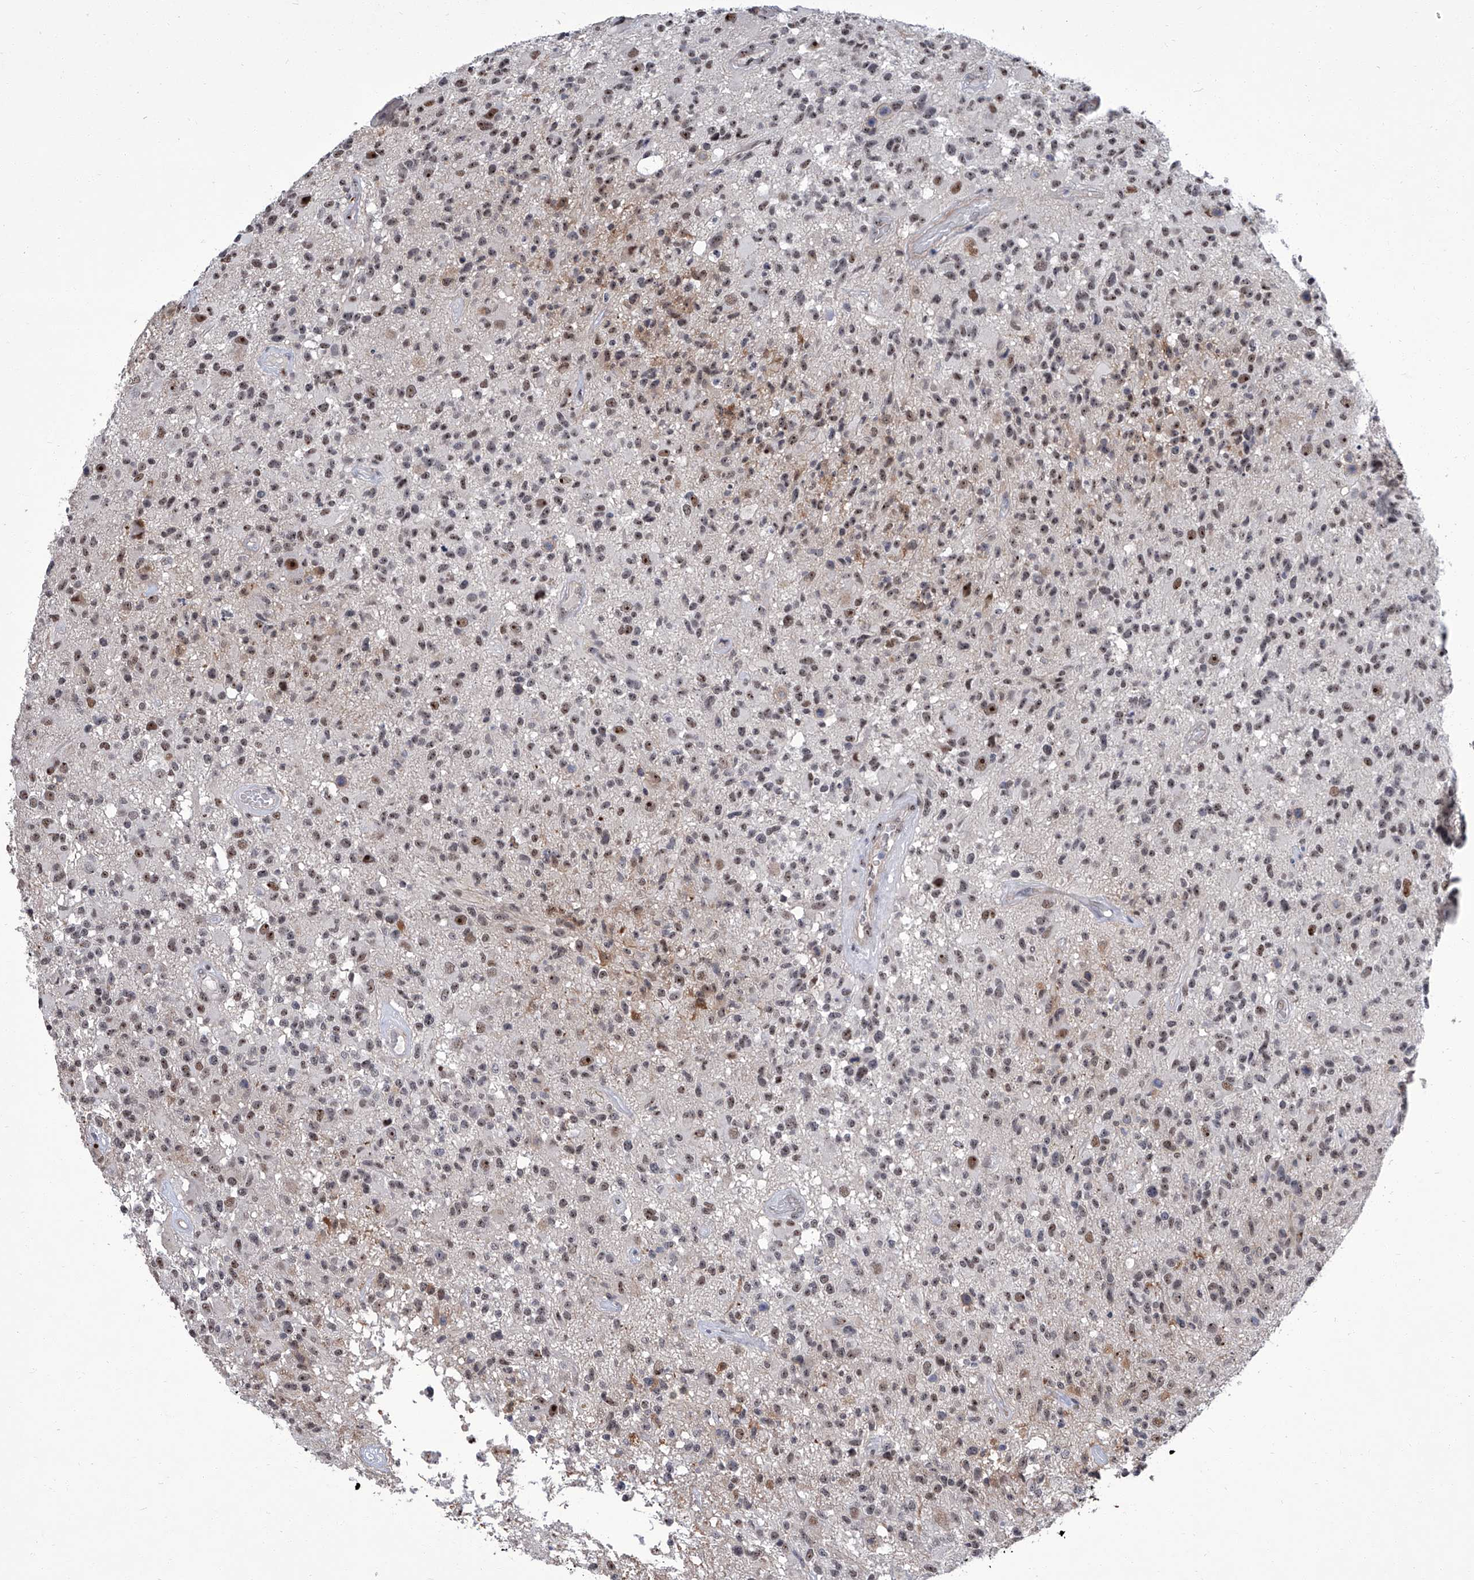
{"staining": {"intensity": "weak", "quantity": "<25%", "location": "nuclear"}, "tissue": "glioma", "cell_type": "Tumor cells", "image_type": "cancer", "snomed": [{"axis": "morphology", "description": "Glioma, malignant, High grade"}, {"axis": "morphology", "description": "Glioblastoma, NOS"}, {"axis": "topography", "description": "Brain"}], "caption": "Glioma stained for a protein using IHC reveals no expression tumor cells.", "gene": "CMTR1", "patient": {"sex": "male", "age": 60}}